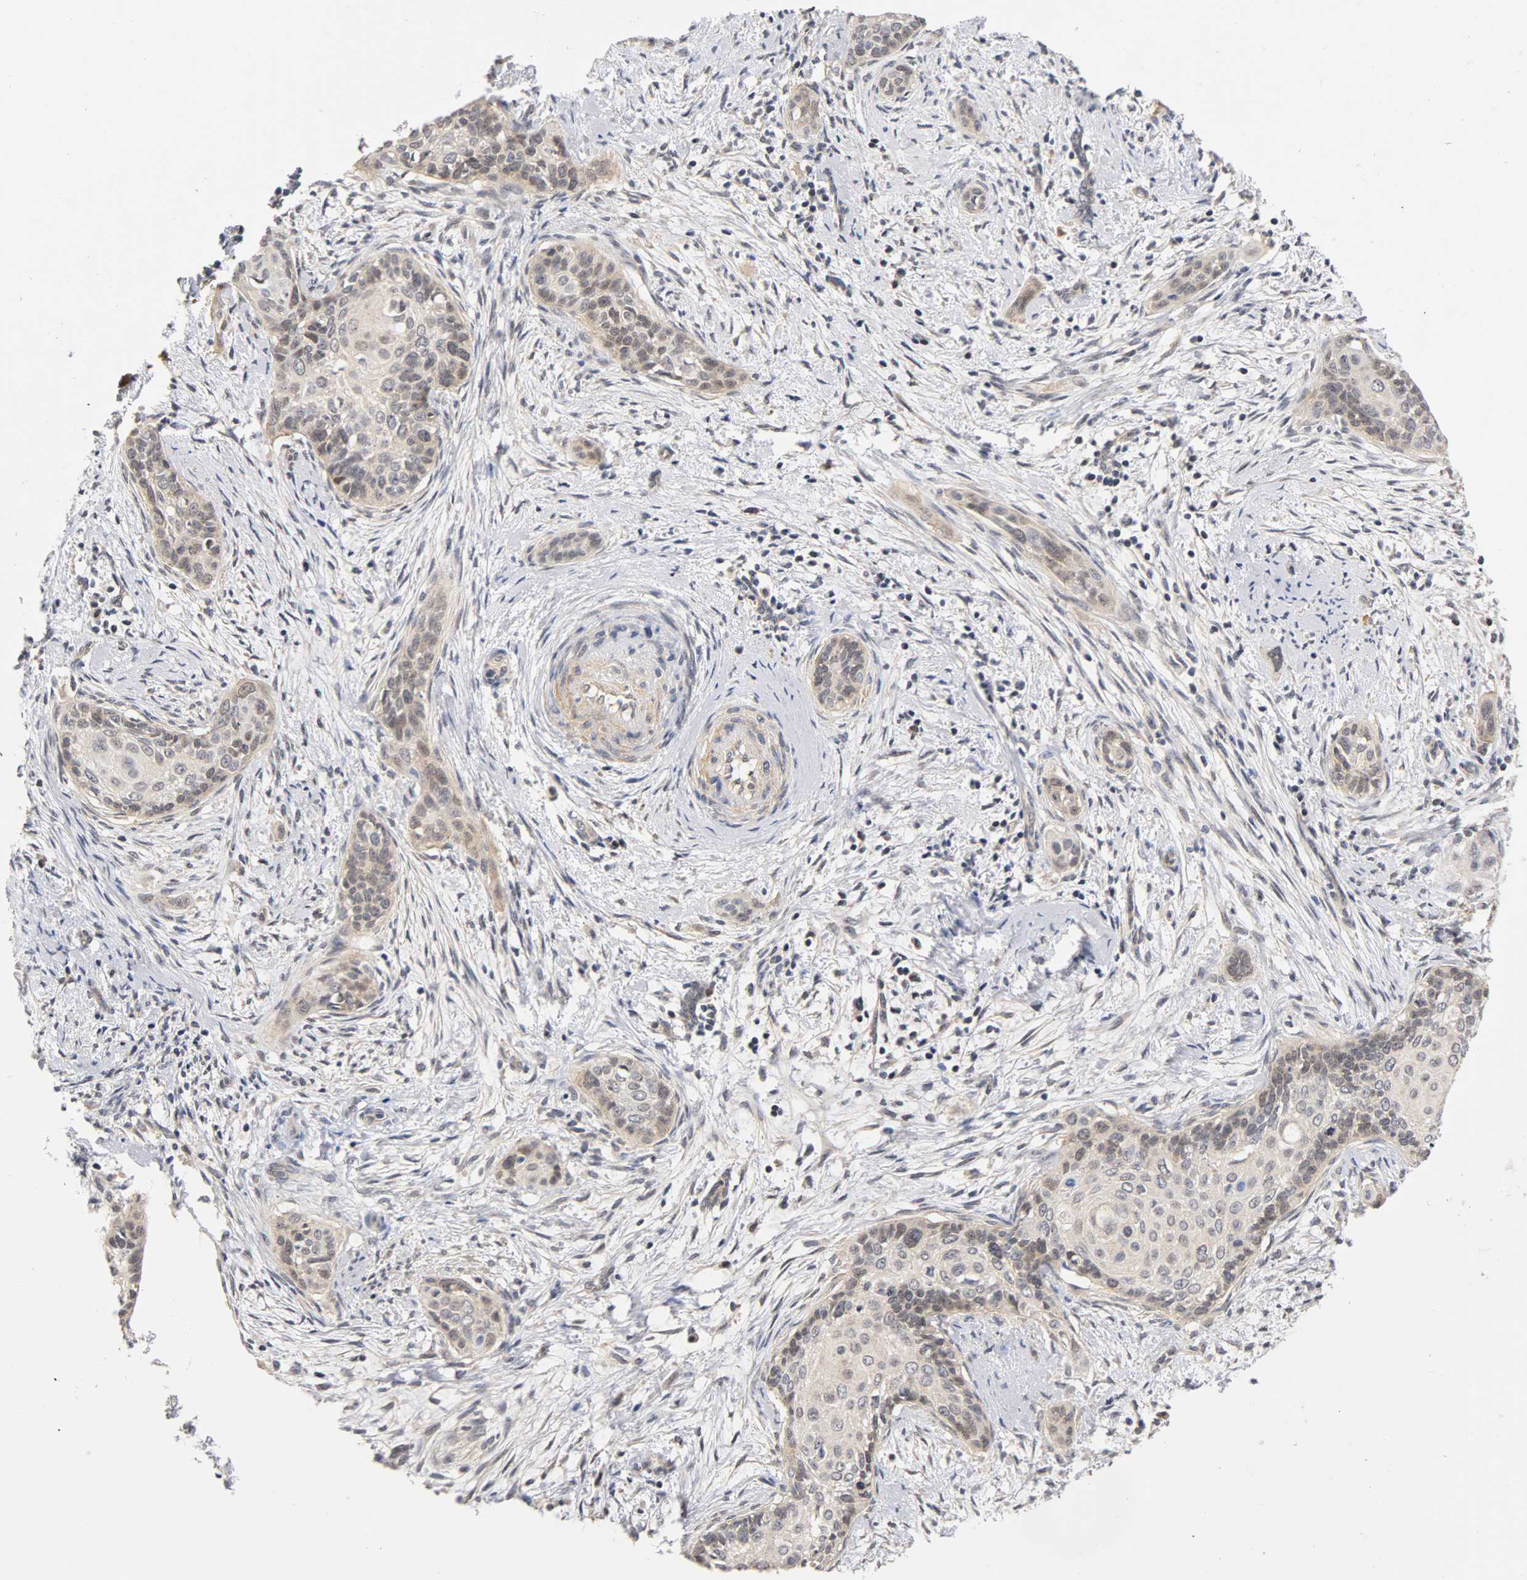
{"staining": {"intensity": "weak", "quantity": "25%-75%", "location": "cytoplasmic/membranous,nuclear"}, "tissue": "cervical cancer", "cell_type": "Tumor cells", "image_type": "cancer", "snomed": [{"axis": "morphology", "description": "Squamous cell carcinoma, NOS"}, {"axis": "topography", "description": "Cervix"}], "caption": "IHC histopathology image of neoplastic tissue: squamous cell carcinoma (cervical) stained using immunohistochemistry (IHC) demonstrates low levels of weak protein expression localized specifically in the cytoplasmic/membranous and nuclear of tumor cells, appearing as a cytoplasmic/membranous and nuclear brown color.", "gene": "UBE2M", "patient": {"sex": "female", "age": 33}}